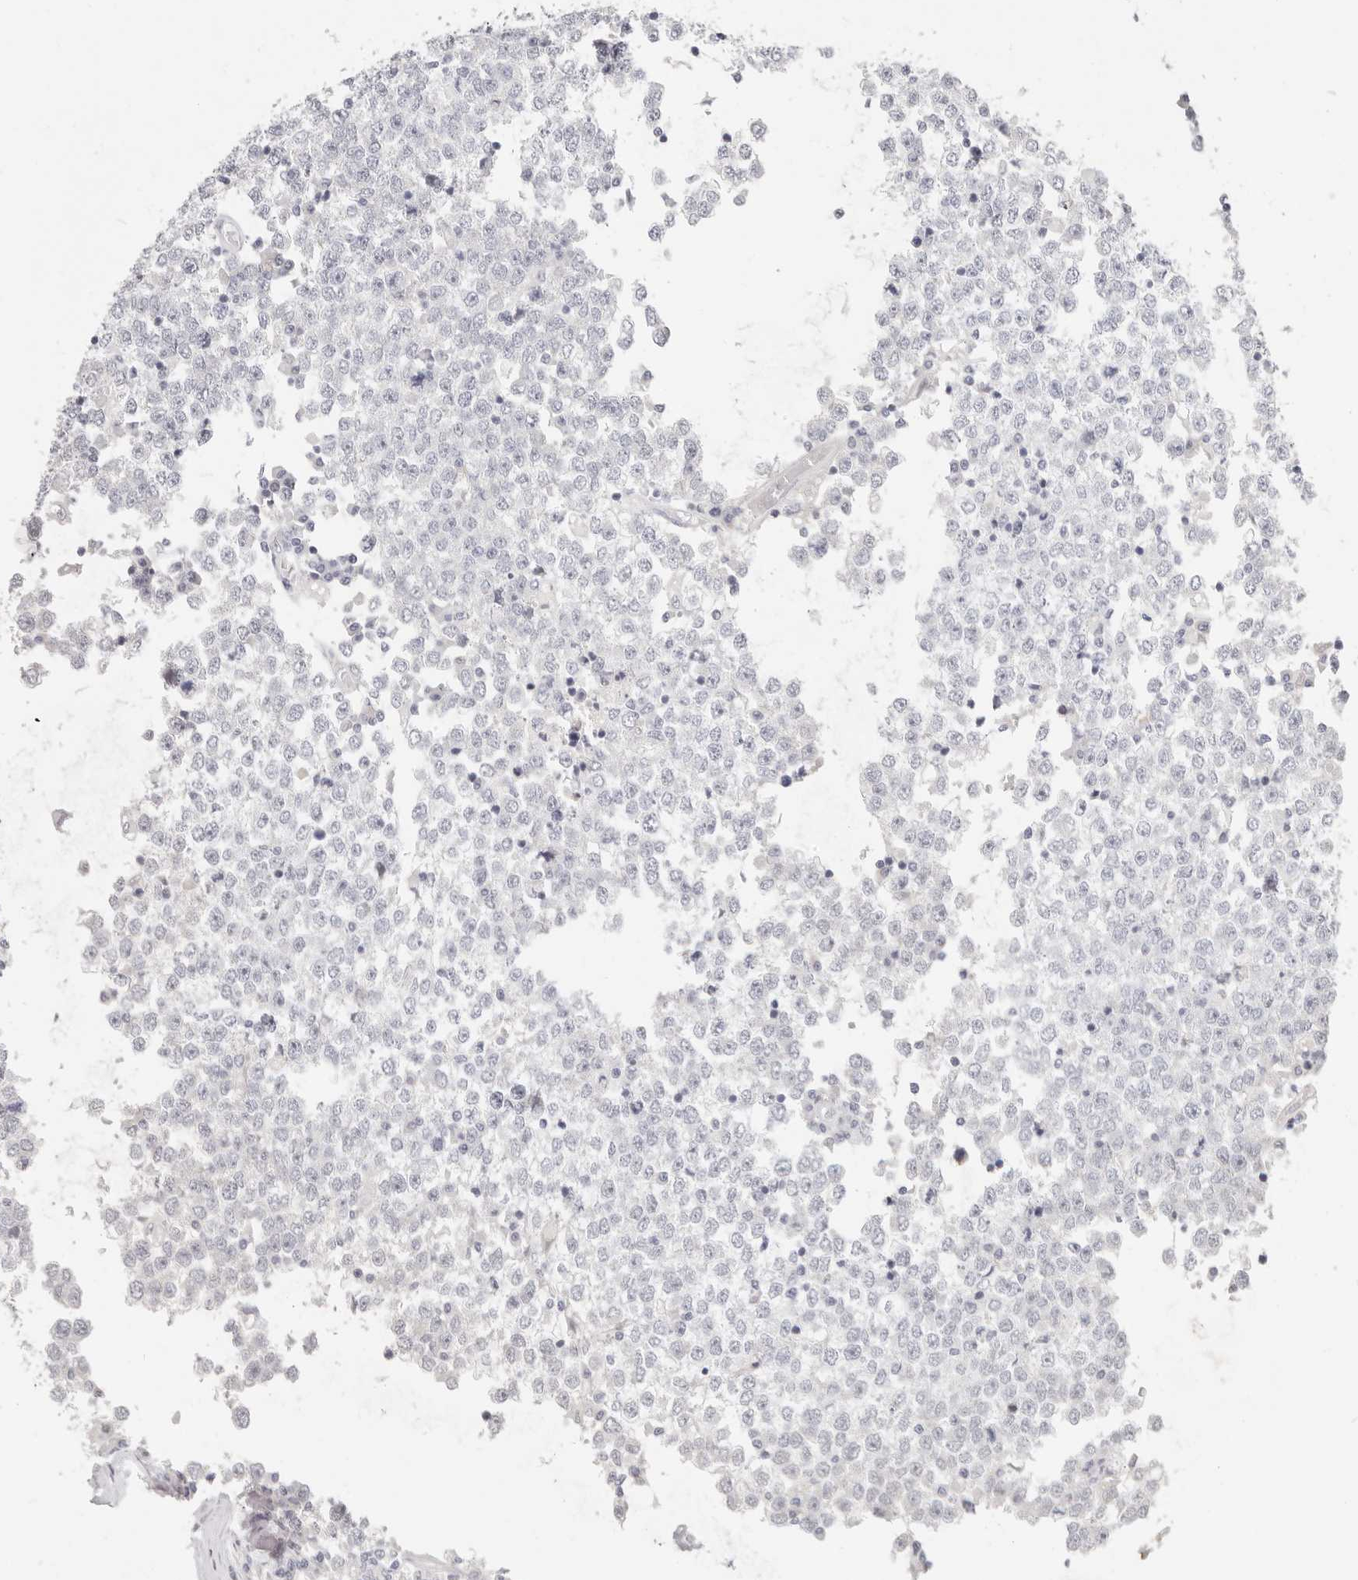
{"staining": {"intensity": "negative", "quantity": "none", "location": "none"}, "tissue": "testis cancer", "cell_type": "Tumor cells", "image_type": "cancer", "snomed": [{"axis": "morphology", "description": "Seminoma, NOS"}, {"axis": "topography", "description": "Testis"}], "caption": "IHC image of human testis seminoma stained for a protein (brown), which exhibits no staining in tumor cells.", "gene": "ASCL1", "patient": {"sex": "male", "age": 65}}